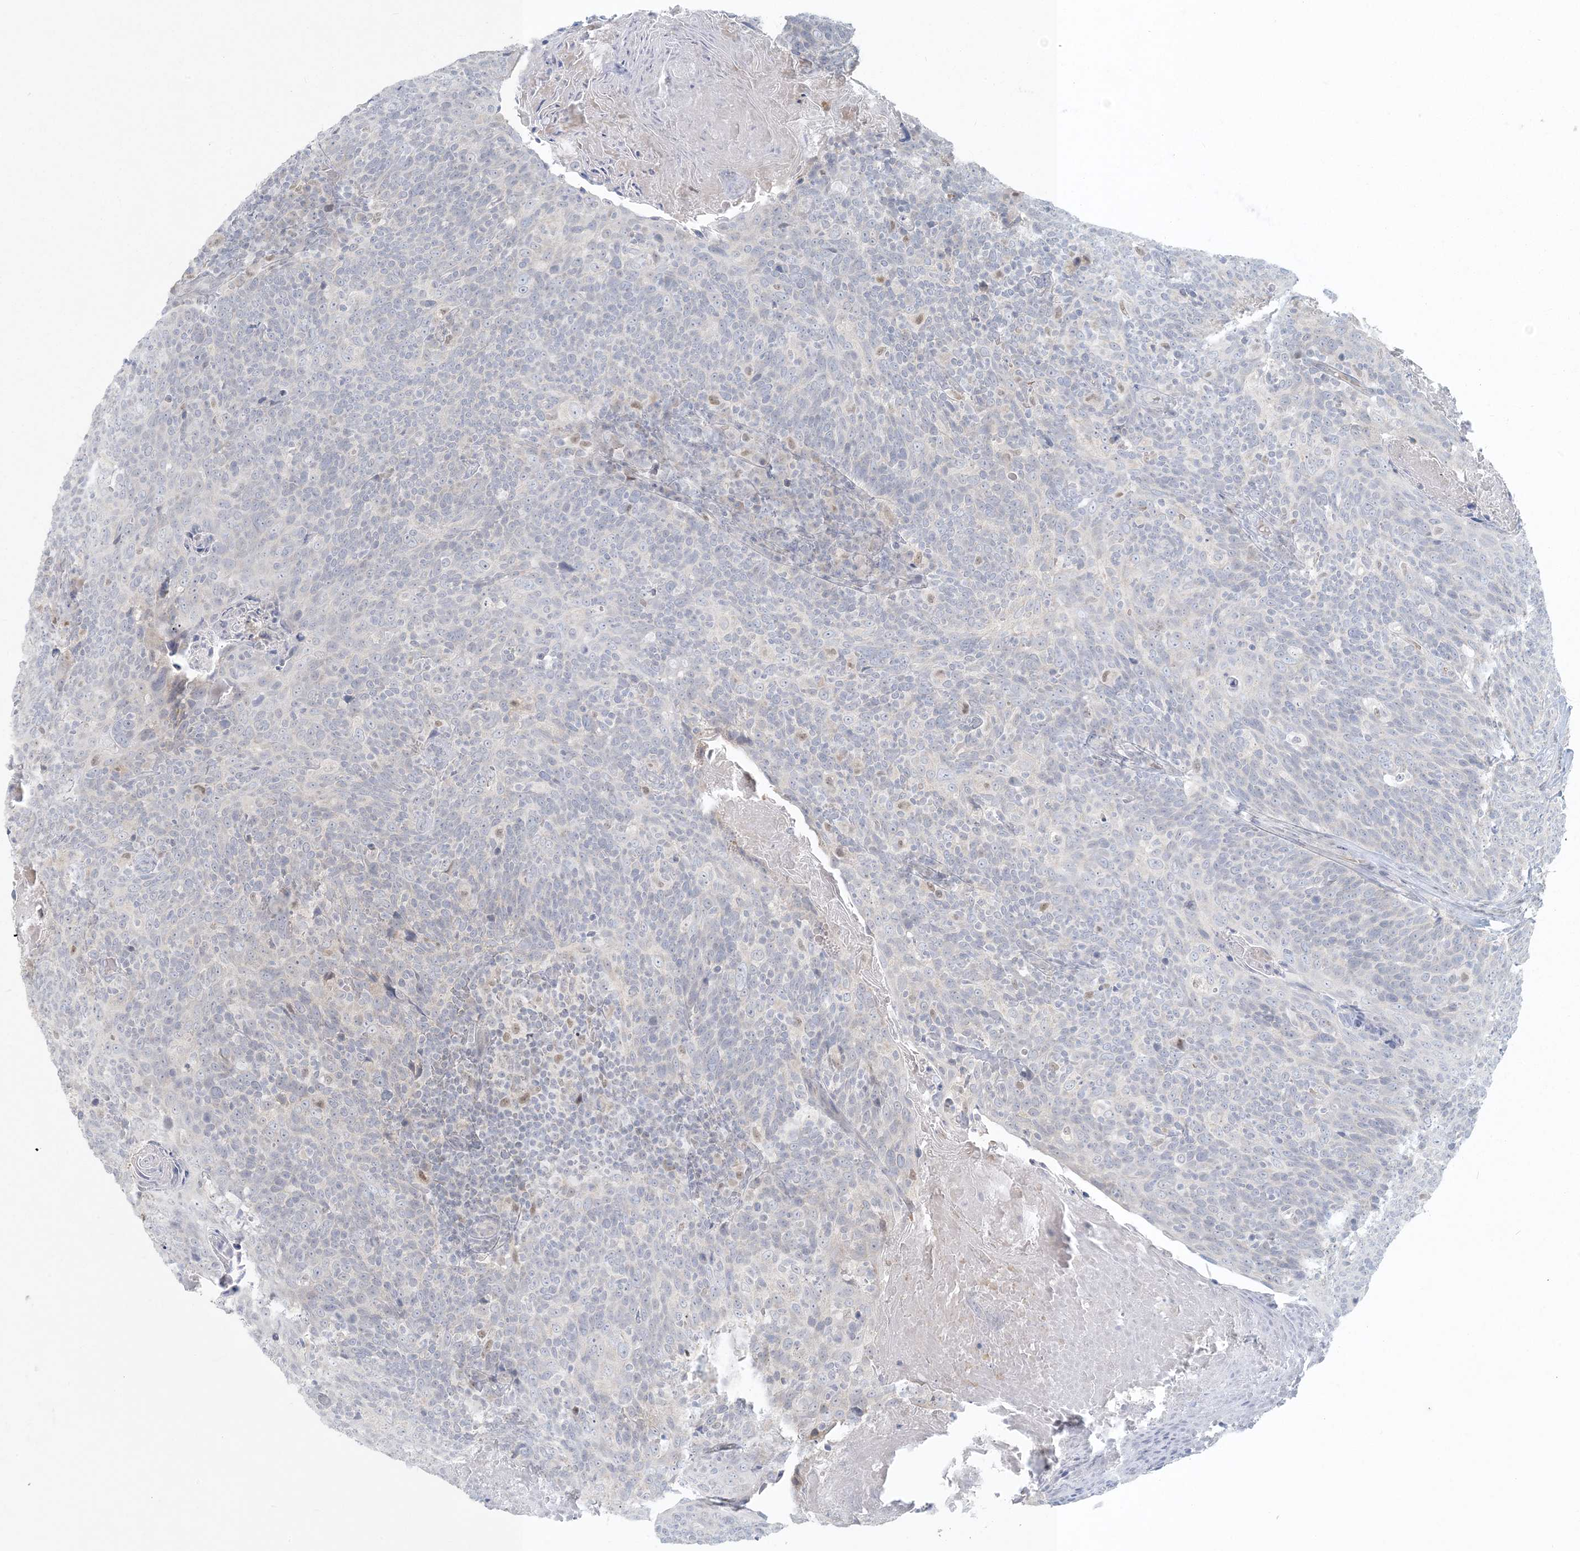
{"staining": {"intensity": "negative", "quantity": "none", "location": "none"}, "tissue": "head and neck cancer", "cell_type": "Tumor cells", "image_type": "cancer", "snomed": [{"axis": "morphology", "description": "Squamous cell carcinoma, NOS"}, {"axis": "morphology", "description": "Squamous cell carcinoma, metastatic, NOS"}, {"axis": "topography", "description": "Lymph node"}, {"axis": "topography", "description": "Head-Neck"}], "caption": "An immunohistochemistry (IHC) image of squamous cell carcinoma (head and neck) is shown. There is no staining in tumor cells of squamous cell carcinoma (head and neck). (Brightfield microscopy of DAB immunohistochemistry at high magnification).", "gene": "CTDNEP1", "patient": {"sex": "male", "age": 62}}